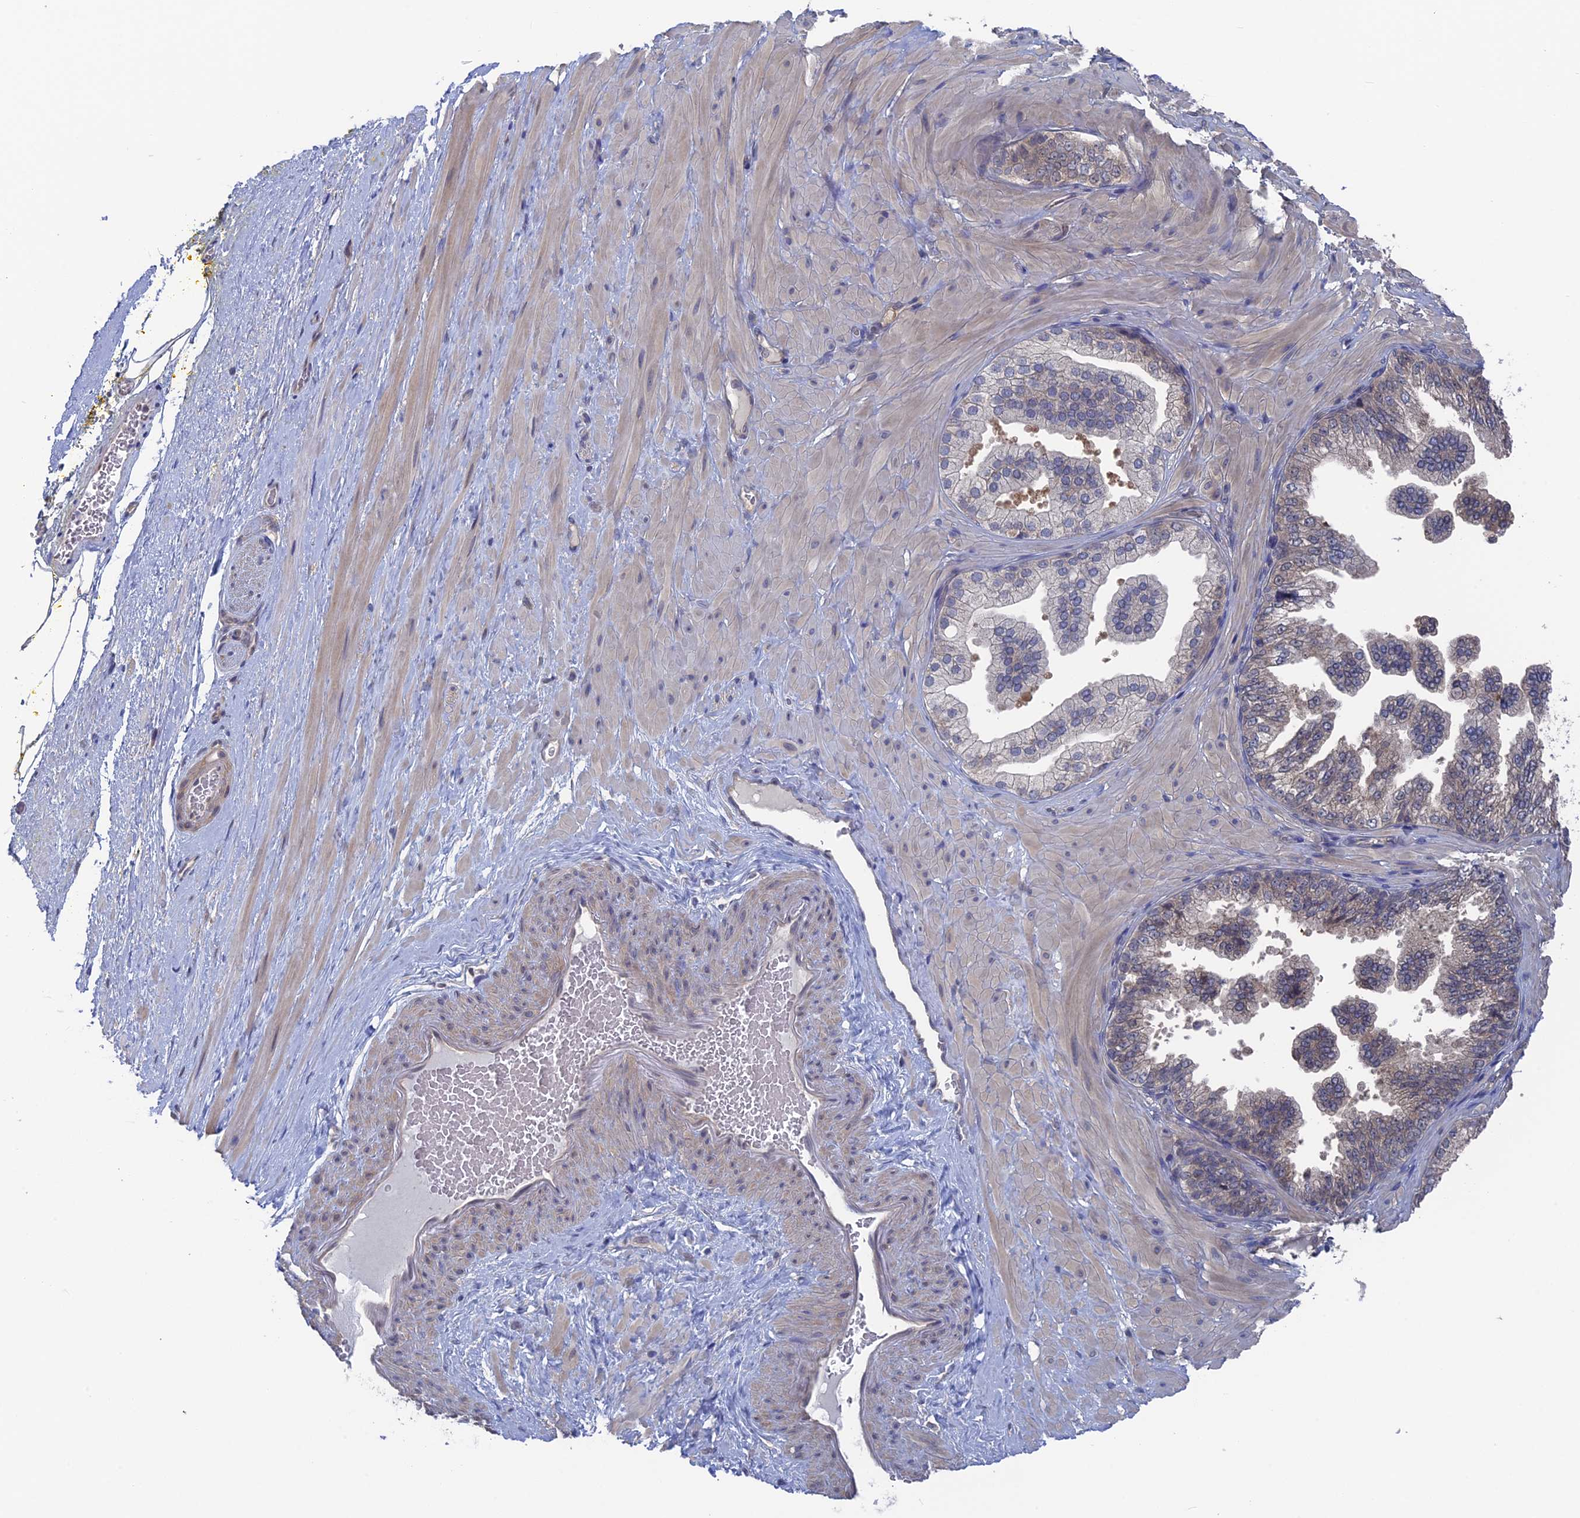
{"staining": {"intensity": "weak", "quantity": ">75%", "location": "cytoplasmic/membranous"}, "tissue": "soft tissue", "cell_type": "Fibroblasts", "image_type": "normal", "snomed": [{"axis": "morphology", "description": "Normal tissue, NOS"}, {"axis": "morphology", "description": "Adenocarcinoma, Low grade"}, {"axis": "topography", "description": "Prostate"}, {"axis": "topography", "description": "Peripheral nerve tissue"}], "caption": "A histopathology image showing weak cytoplasmic/membranous expression in about >75% of fibroblasts in normal soft tissue, as visualized by brown immunohistochemical staining.", "gene": "NUTF2", "patient": {"sex": "male", "age": 63}}